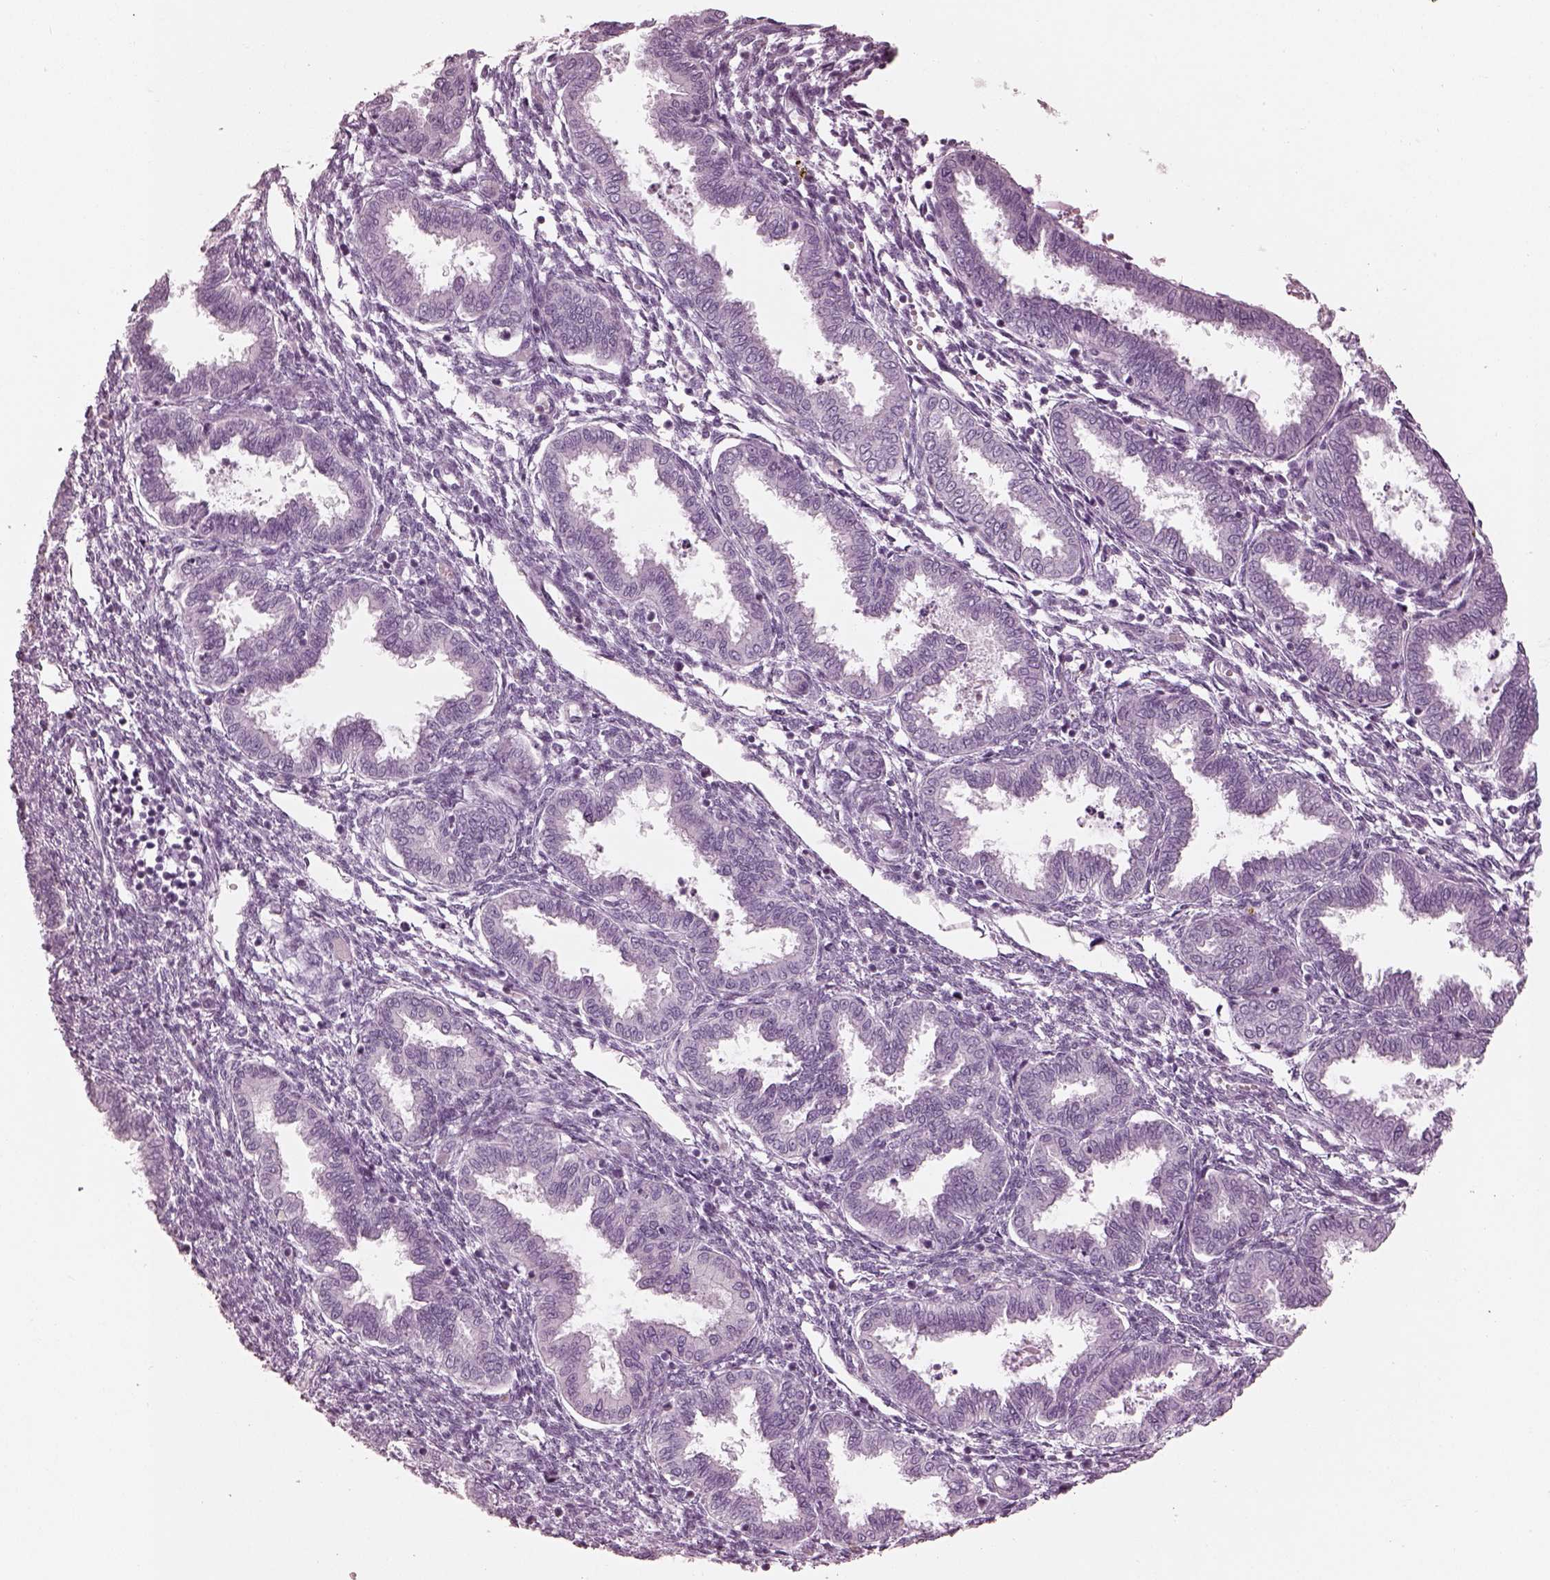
{"staining": {"intensity": "negative", "quantity": "none", "location": "none"}, "tissue": "endometrium", "cell_type": "Cells in endometrial stroma", "image_type": "normal", "snomed": [{"axis": "morphology", "description": "Normal tissue, NOS"}, {"axis": "topography", "description": "Endometrium"}], "caption": "This histopathology image is of normal endometrium stained with immunohistochemistry (IHC) to label a protein in brown with the nuclei are counter-stained blue. There is no staining in cells in endometrial stroma.", "gene": "ENSG00000289258", "patient": {"sex": "female", "age": 33}}